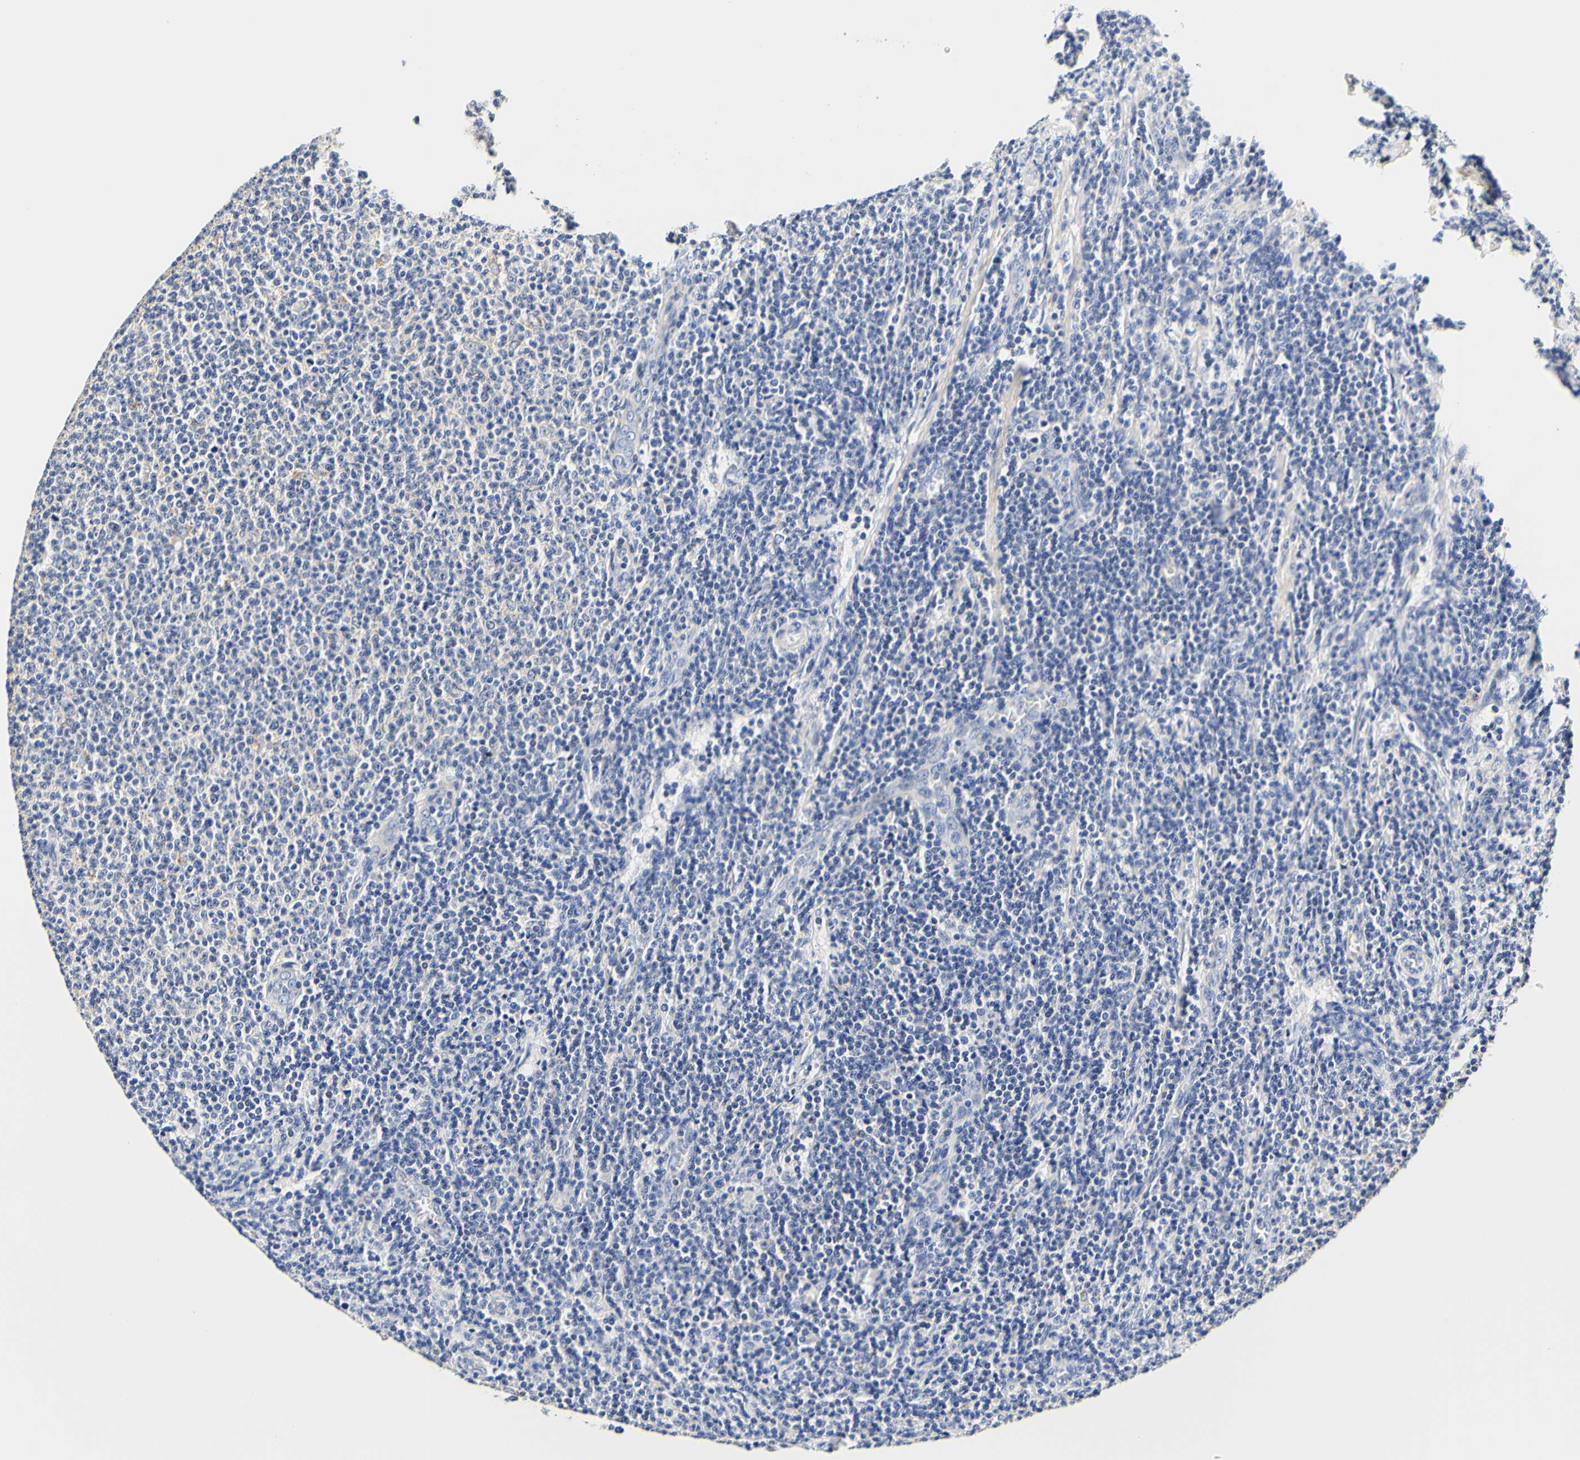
{"staining": {"intensity": "negative", "quantity": "none", "location": "none"}, "tissue": "lymphoma", "cell_type": "Tumor cells", "image_type": "cancer", "snomed": [{"axis": "morphology", "description": "Malignant lymphoma, non-Hodgkin's type, Low grade"}, {"axis": "topography", "description": "Lymph node"}], "caption": "Immunohistochemical staining of lymphoma reveals no significant expression in tumor cells.", "gene": "CAMK4", "patient": {"sex": "male", "age": 66}}